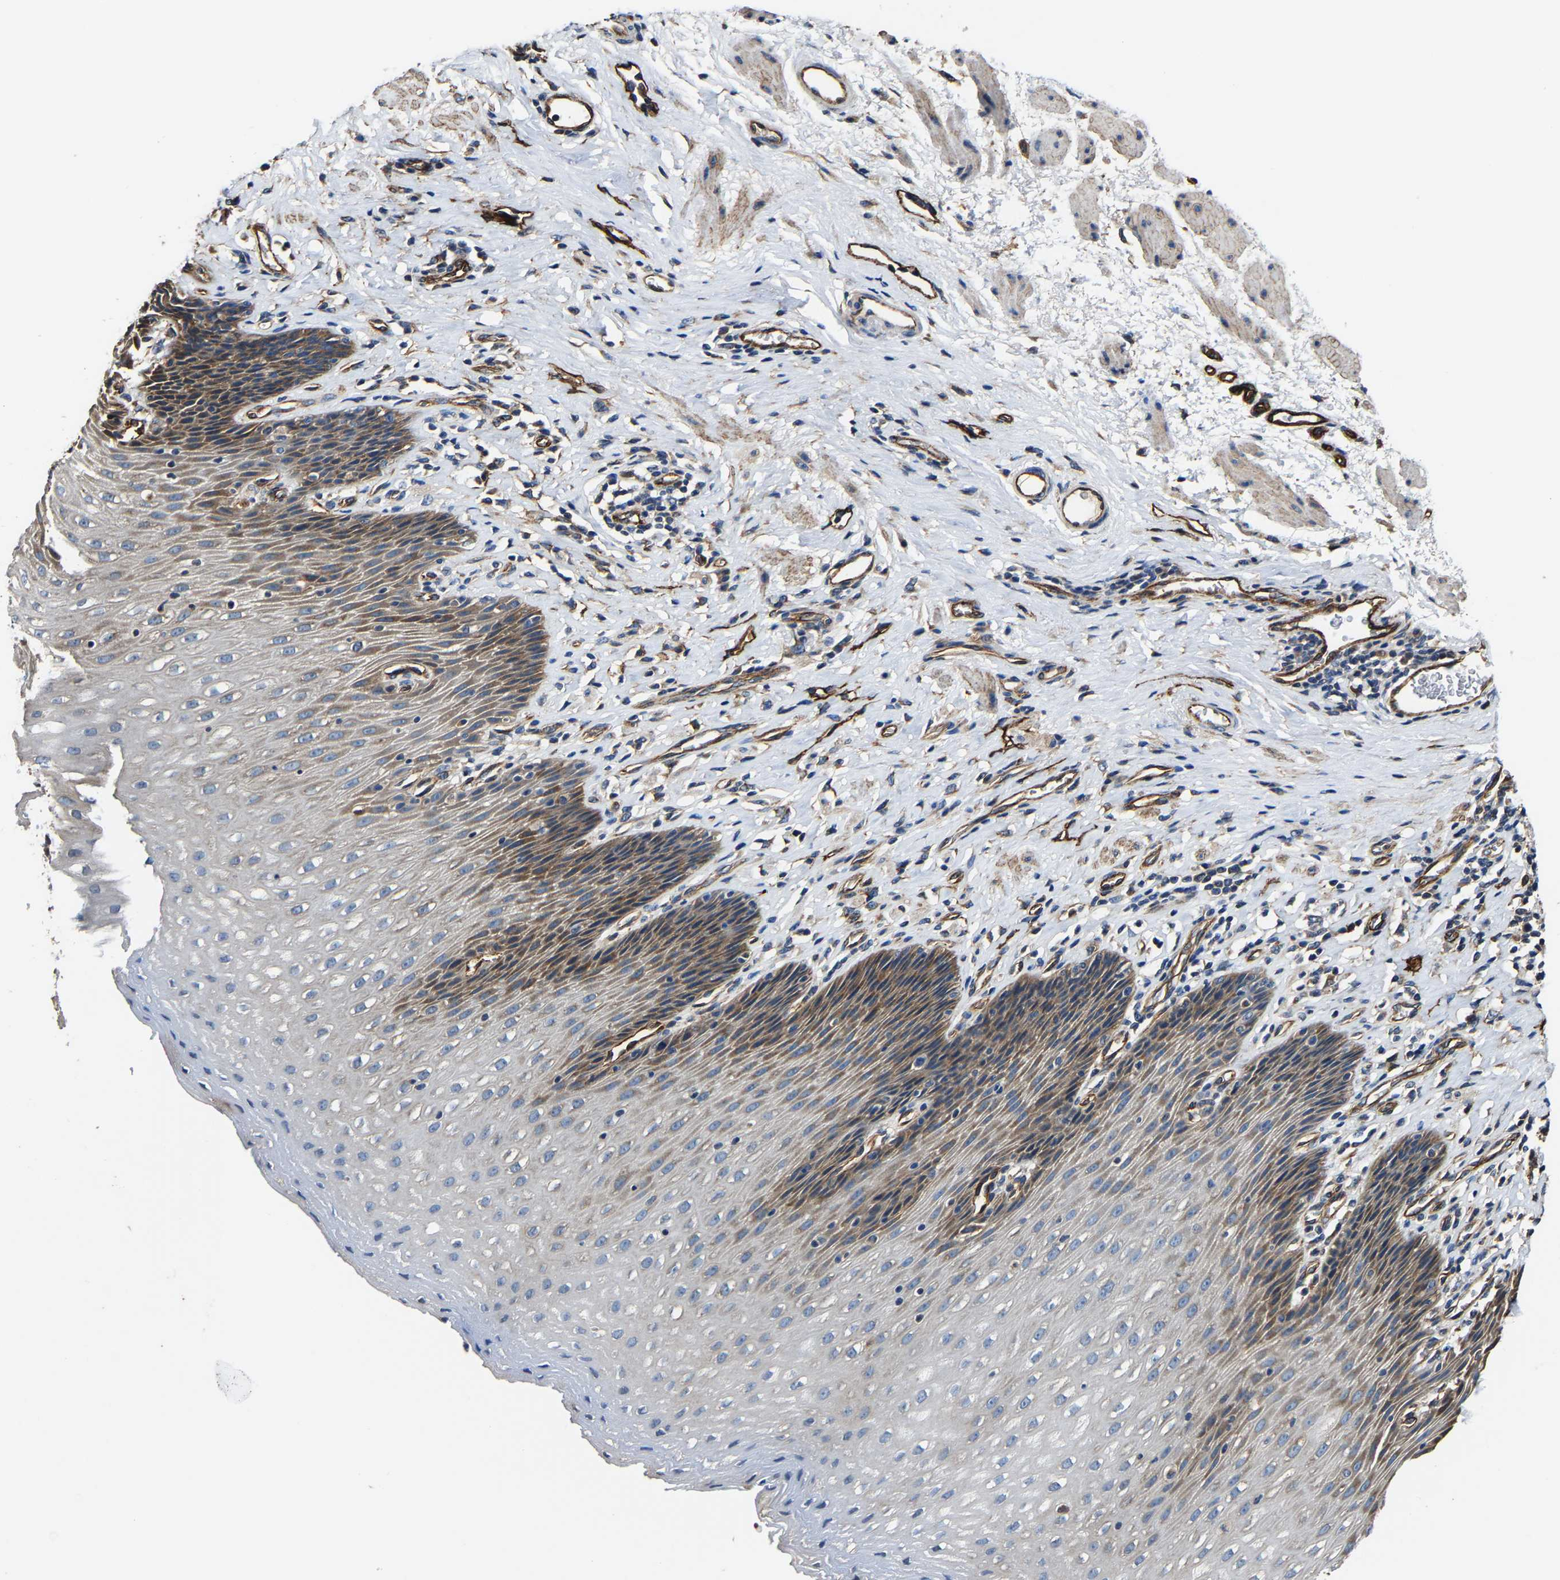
{"staining": {"intensity": "moderate", "quantity": "25%-75%", "location": "cytoplasmic/membranous"}, "tissue": "esophagus", "cell_type": "Squamous epithelial cells", "image_type": "normal", "snomed": [{"axis": "morphology", "description": "Normal tissue, NOS"}, {"axis": "topography", "description": "Esophagus"}], "caption": "A histopathology image showing moderate cytoplasmic/membranous staining in about 25%-75% of squamous epithelial cells in normal esophagus, as visualized by brown immunohistochemical staining.", "gene": "GFRA3", "patient": {"sex": "female", "age": 61}}